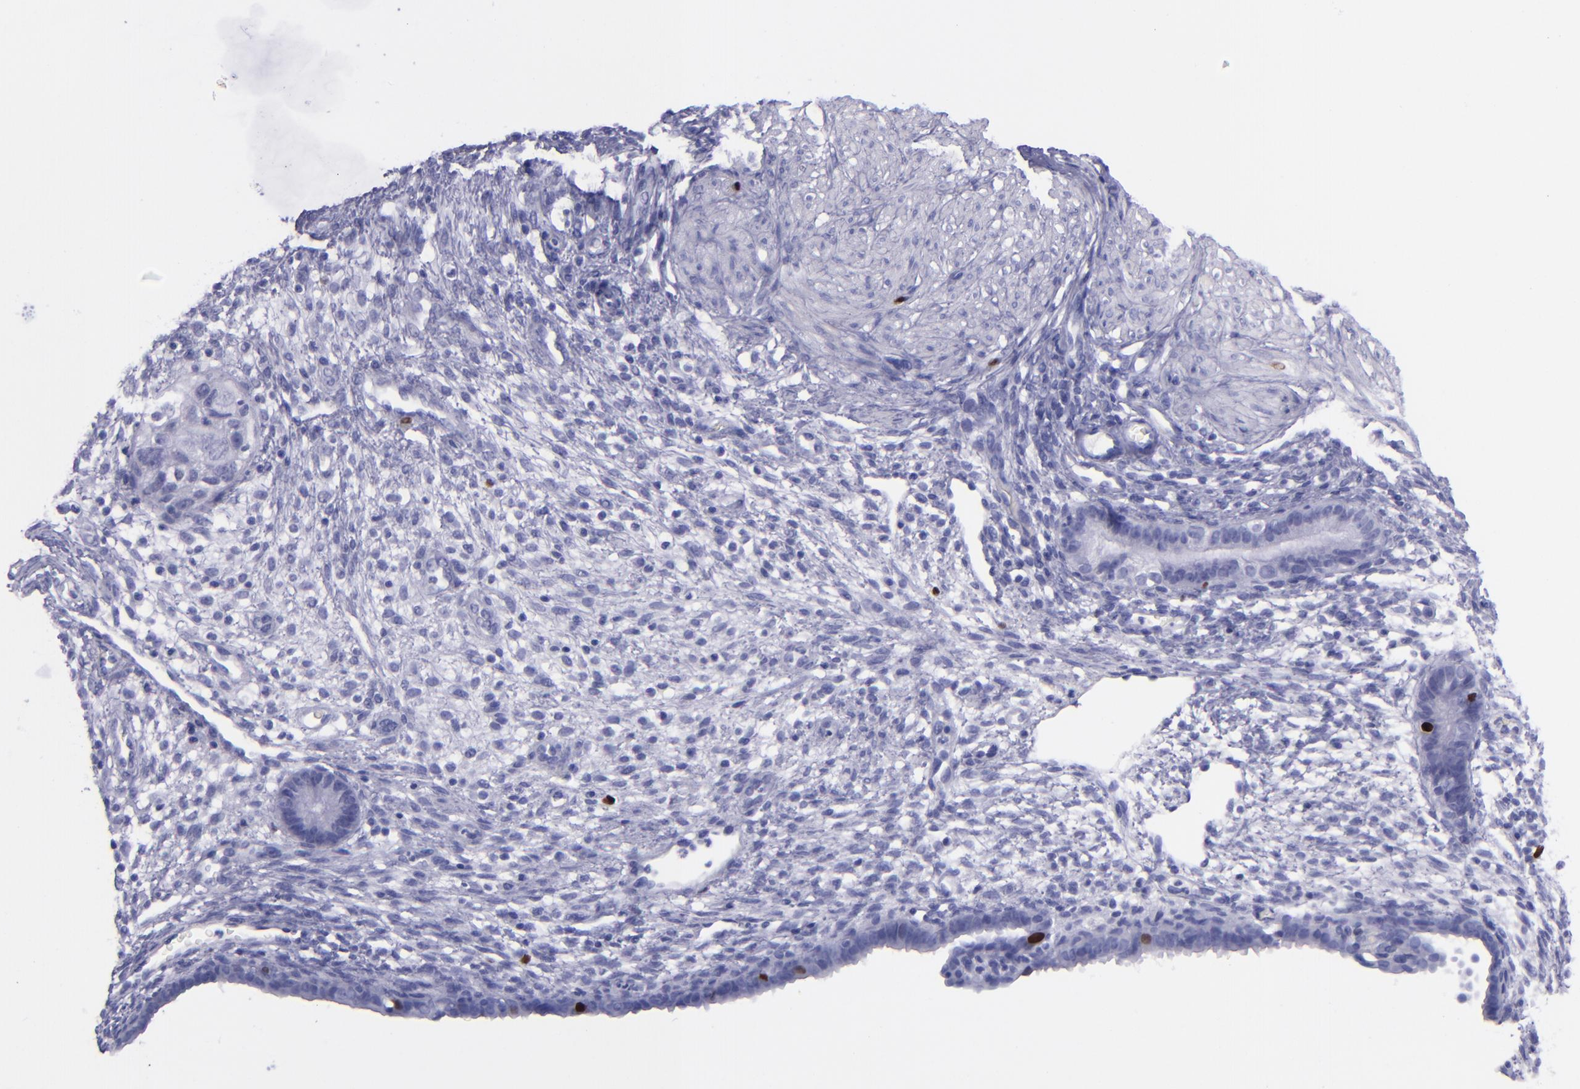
{"staining": {"intensity": "strong", "quantity": "<25%", "location": "nuclear"}, "tissue": "endometrium", "cell_type": "Cells in endometrial stroma", "image_type": "normal", "snomed": [{"axis": "morphology", "description": "Normal tissue, NOS"}, {"axis": "topography", "description": "Endometrium"}], "caption": "A brown stain labels strong nuclear expression of a protein in cells in endometrial stroma of normal endometrium. (DAB = brown stain, brightfield microscopy at high magnification).", "gene": "TOP2A", "patient": {"sex": "female", "age": 72}}